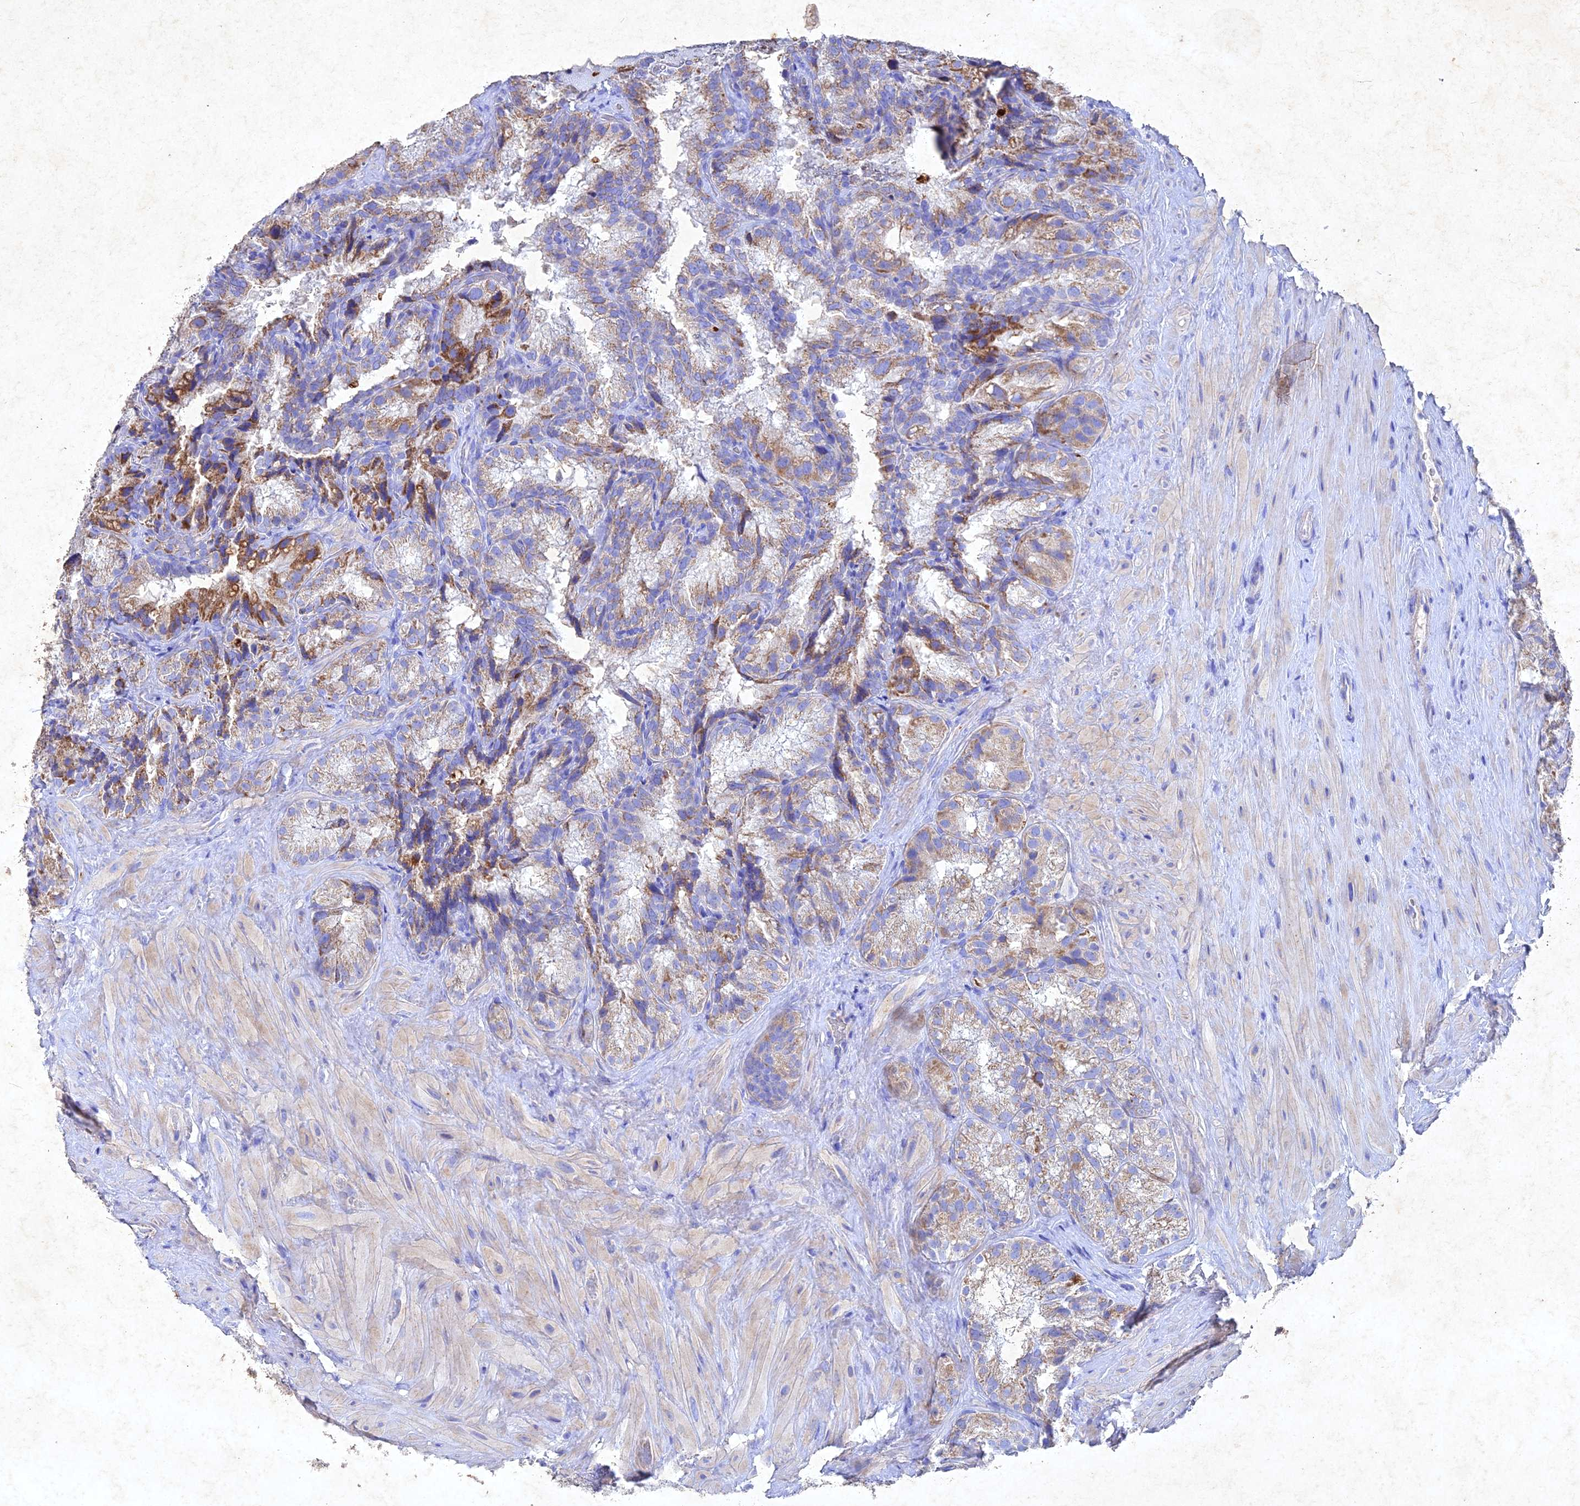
{"staining": {"intensity": "moderate", "quantity": "<25%", "location": "cytoplasmic/membranous"}, "tissue": "seminal vesicle", "cell_type": "Glandular cells", "image_type": "normal", "snomed": [{"axis": "morphology", "description": "Normal tissue, NOS"}, {"axis": "topography", "description": "Seminal veicle"}], "caption": "A low amount of moderate cytoplasmic/membranous expression is present in approximately <25% of glandular cells in normal seminal vesicle. The staining was performed using DAB (3,3'-diaminobenzidine), with brown indicating positive protein expression. Nuclei are stained blue with hematoxylin.", "gene": "NDUFV1", "patient": {"sex": "male", "age": 58}}